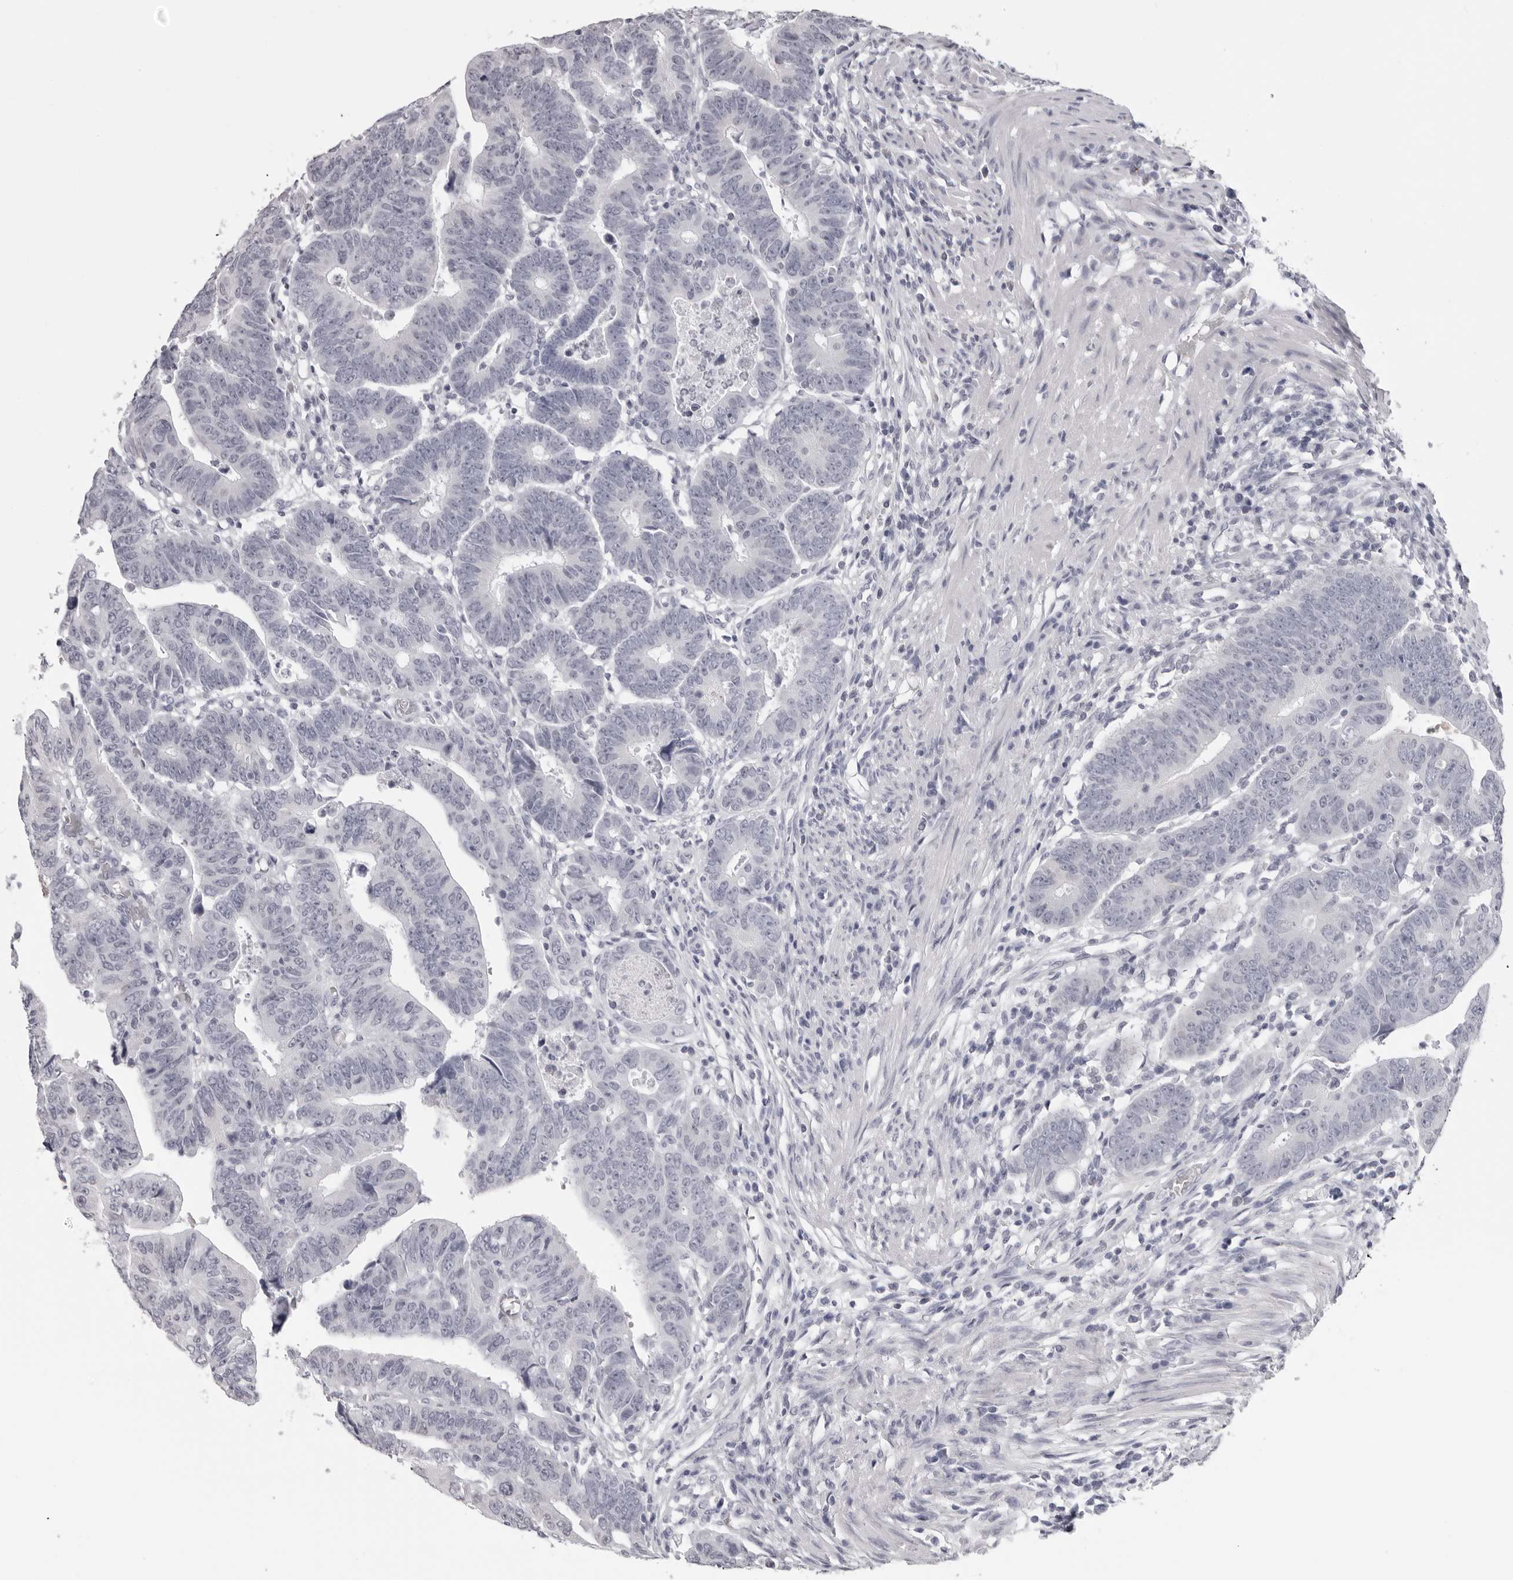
{"staining": {"intensity": "negative", "quantity": "none", "location": "none"}, "tissue": "colorectal cancer", "cell_type": "Tumor cells", "image_type": "cancer", "snomed": [{"axis": "morphology", "description": "Adenocarcinoma, NOS"}, {"axis": "topography", "description": "Rectum"}], "caption": "An IHC image of colorectal cancer (adenocarcinoma) is shown. There is no staining in tumor cells of colorectal cancer (adenocarcinoma).", "gene": "DNALI1", "patient": {"sex": "female", "age": 65}}